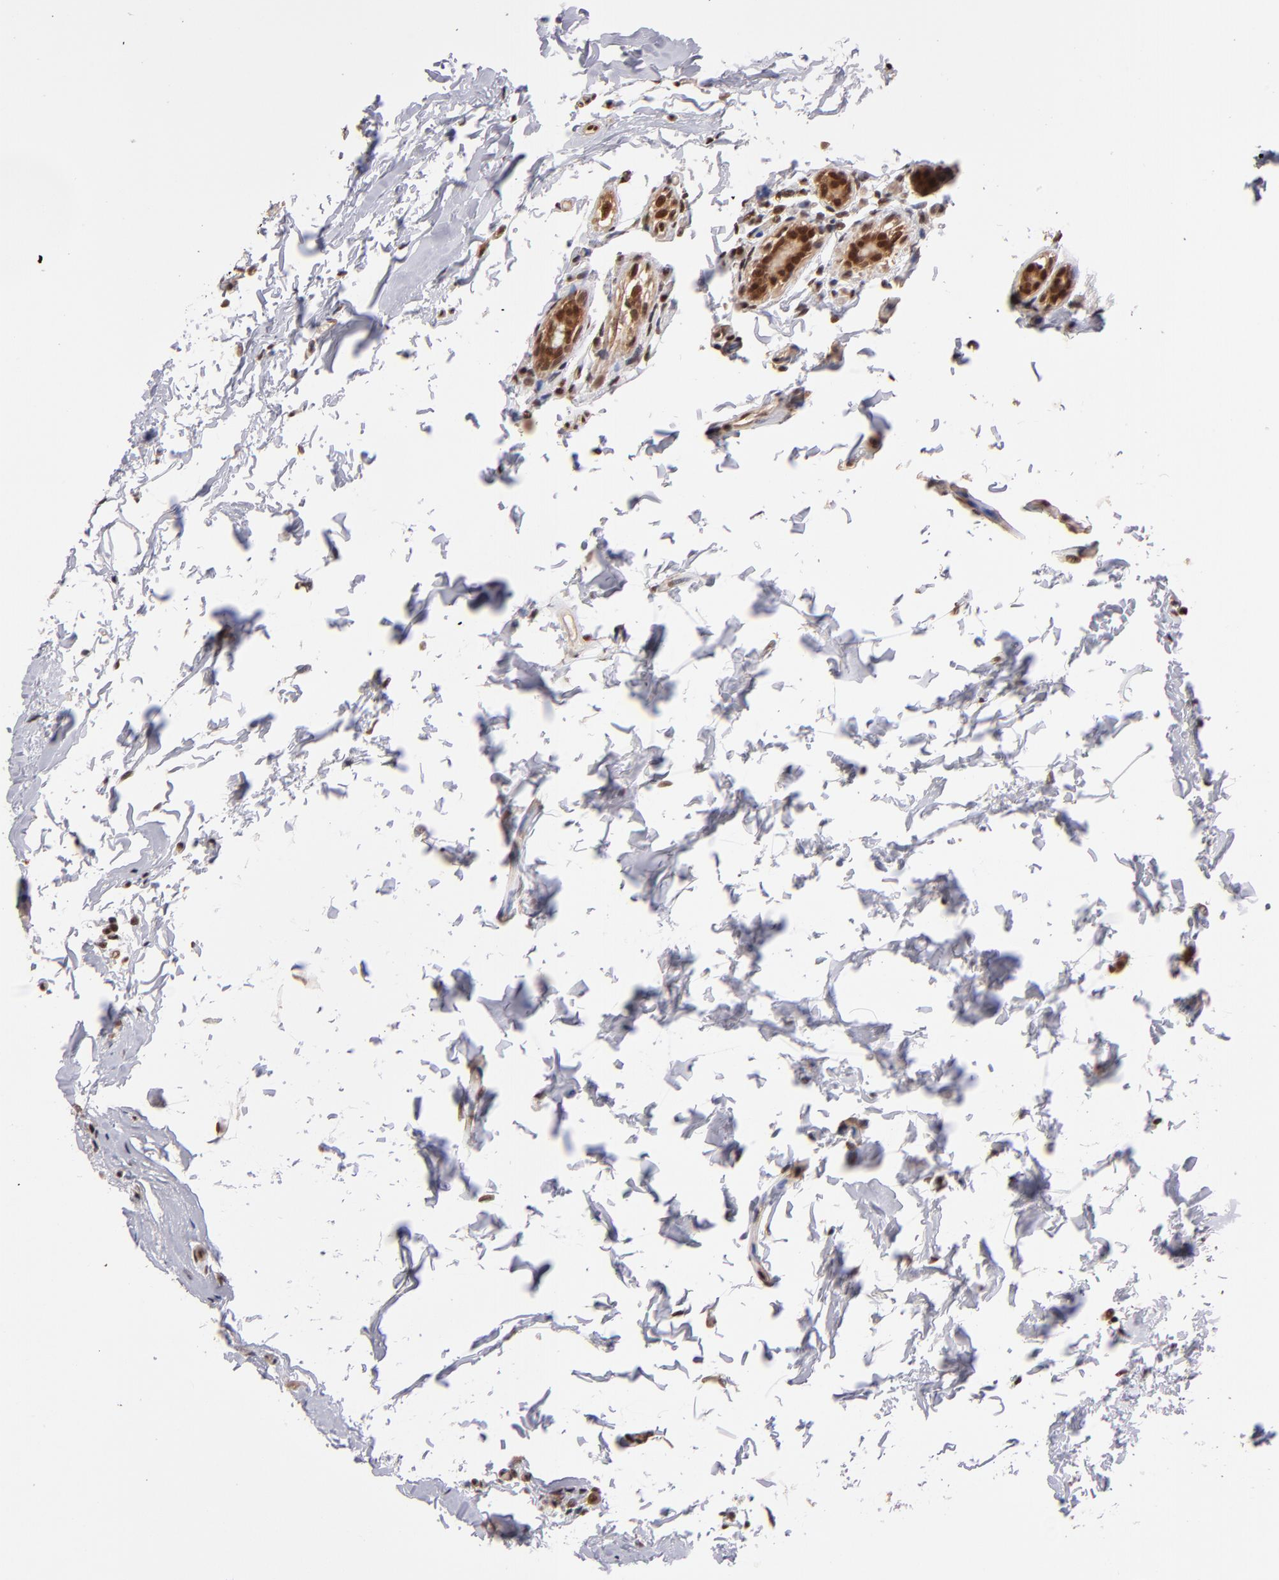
{"staining": {"intensity": "moderate", "quantity": ">75%", "location": "nuclear"}, "tissue": "breast cancer", "cell_type": "Tumor cells", "image_type": "cancer", "snomed": [{"axis": "morphology", "description": "Lobular carcinoma"}, {"axis": "topography", "description": "Breast"}], "caption": "A photomicrograph of breast cancer (lobular carcinoma) stained for a protein shows moderate nuclear brown staining in tumor cells.", "gene": "TERF2", "patient": {"sex": "female", "age": 55}}